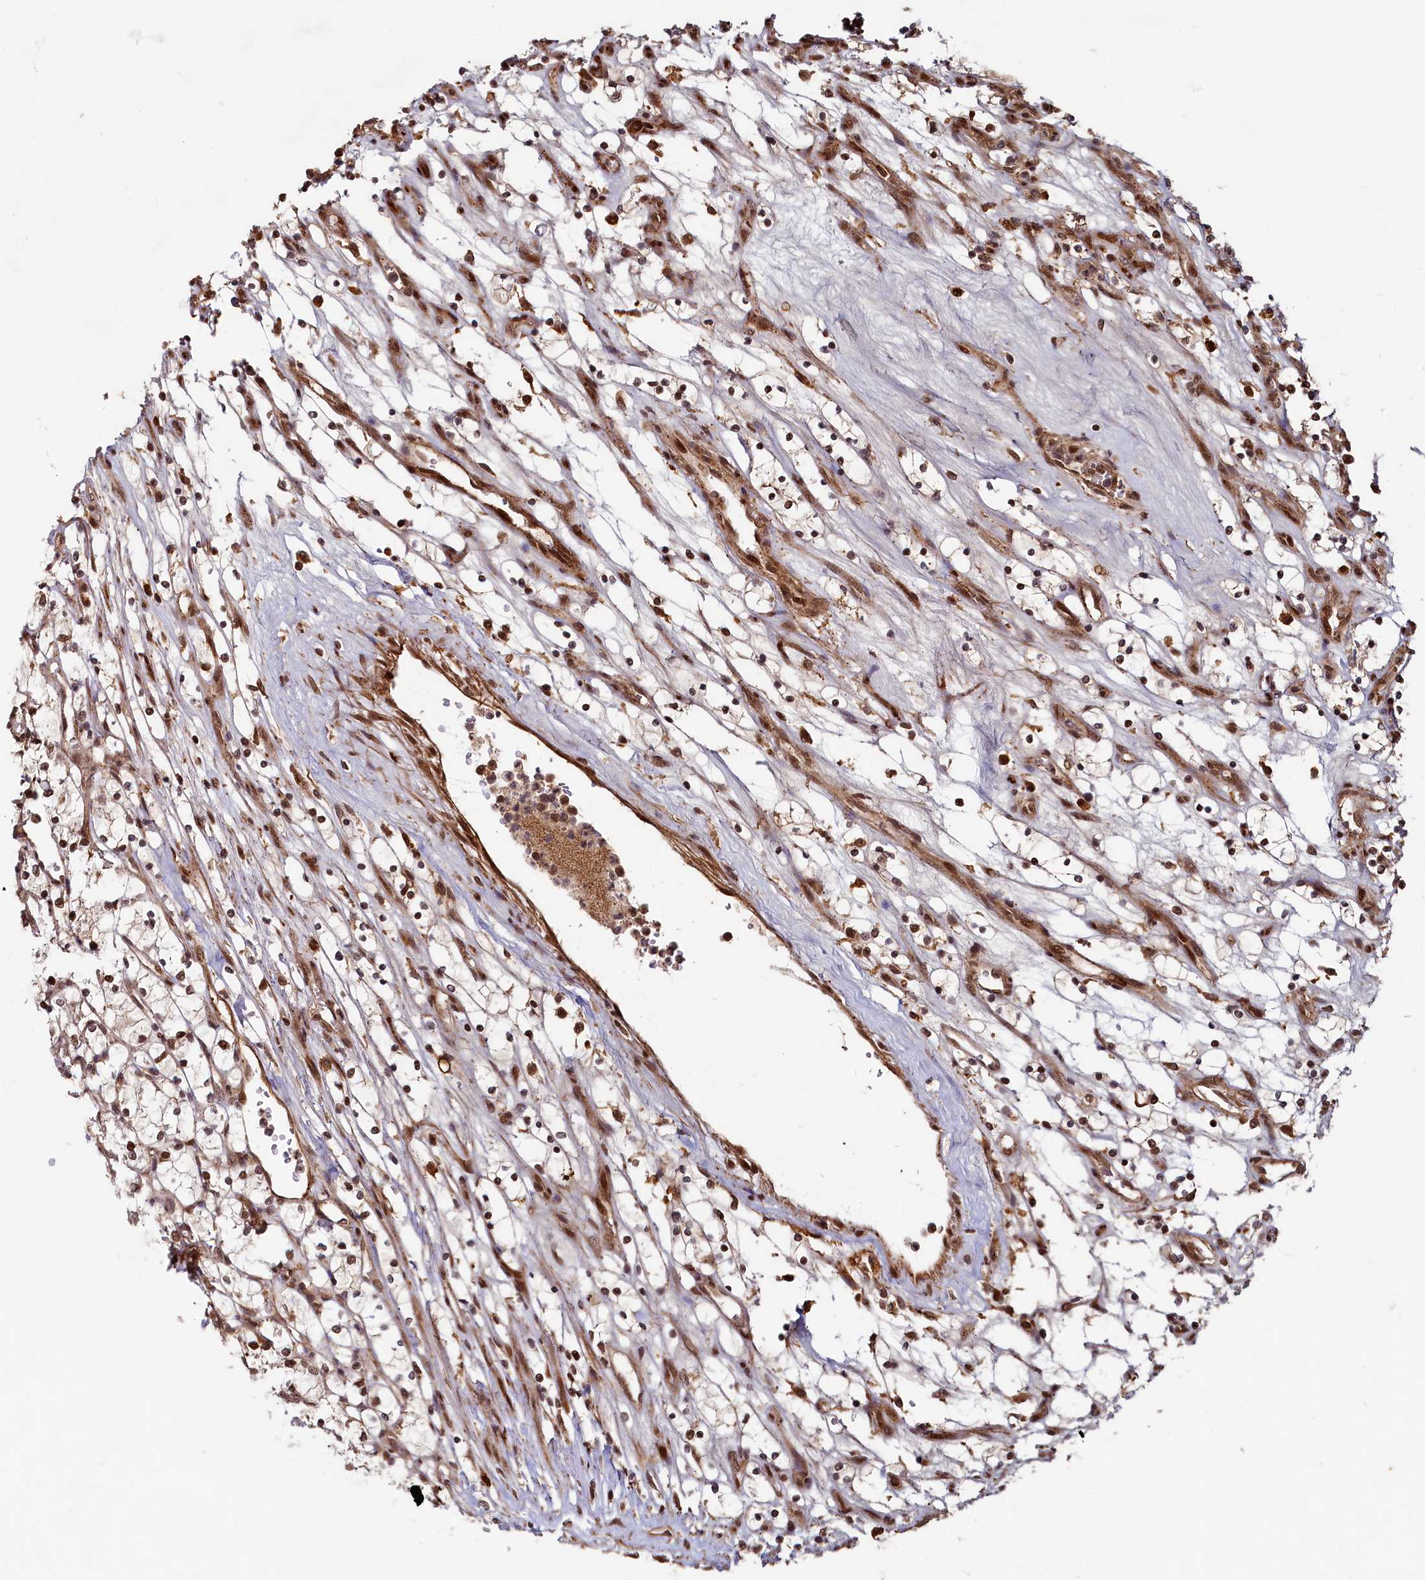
{"staining": {"intensity": "moderate", "quantity": ">75%", "location": "nuclear"}, "tissue": "renal cancer", "cell_type": "Tumor cells", "image_type": "cancer", "snomed": [{"axis": "morphology", "description": "Adenocarcinoma, NOS"}, {"axis": "topography", "description": "Kidney"}], "caption": "This is a histology image of immunohistochemistry staining of renal cancer, which shows moderate expression in the nuclear of tumor cells.", "gene": "TRIM23", "patient": {"sex": "female", "age": 69}}